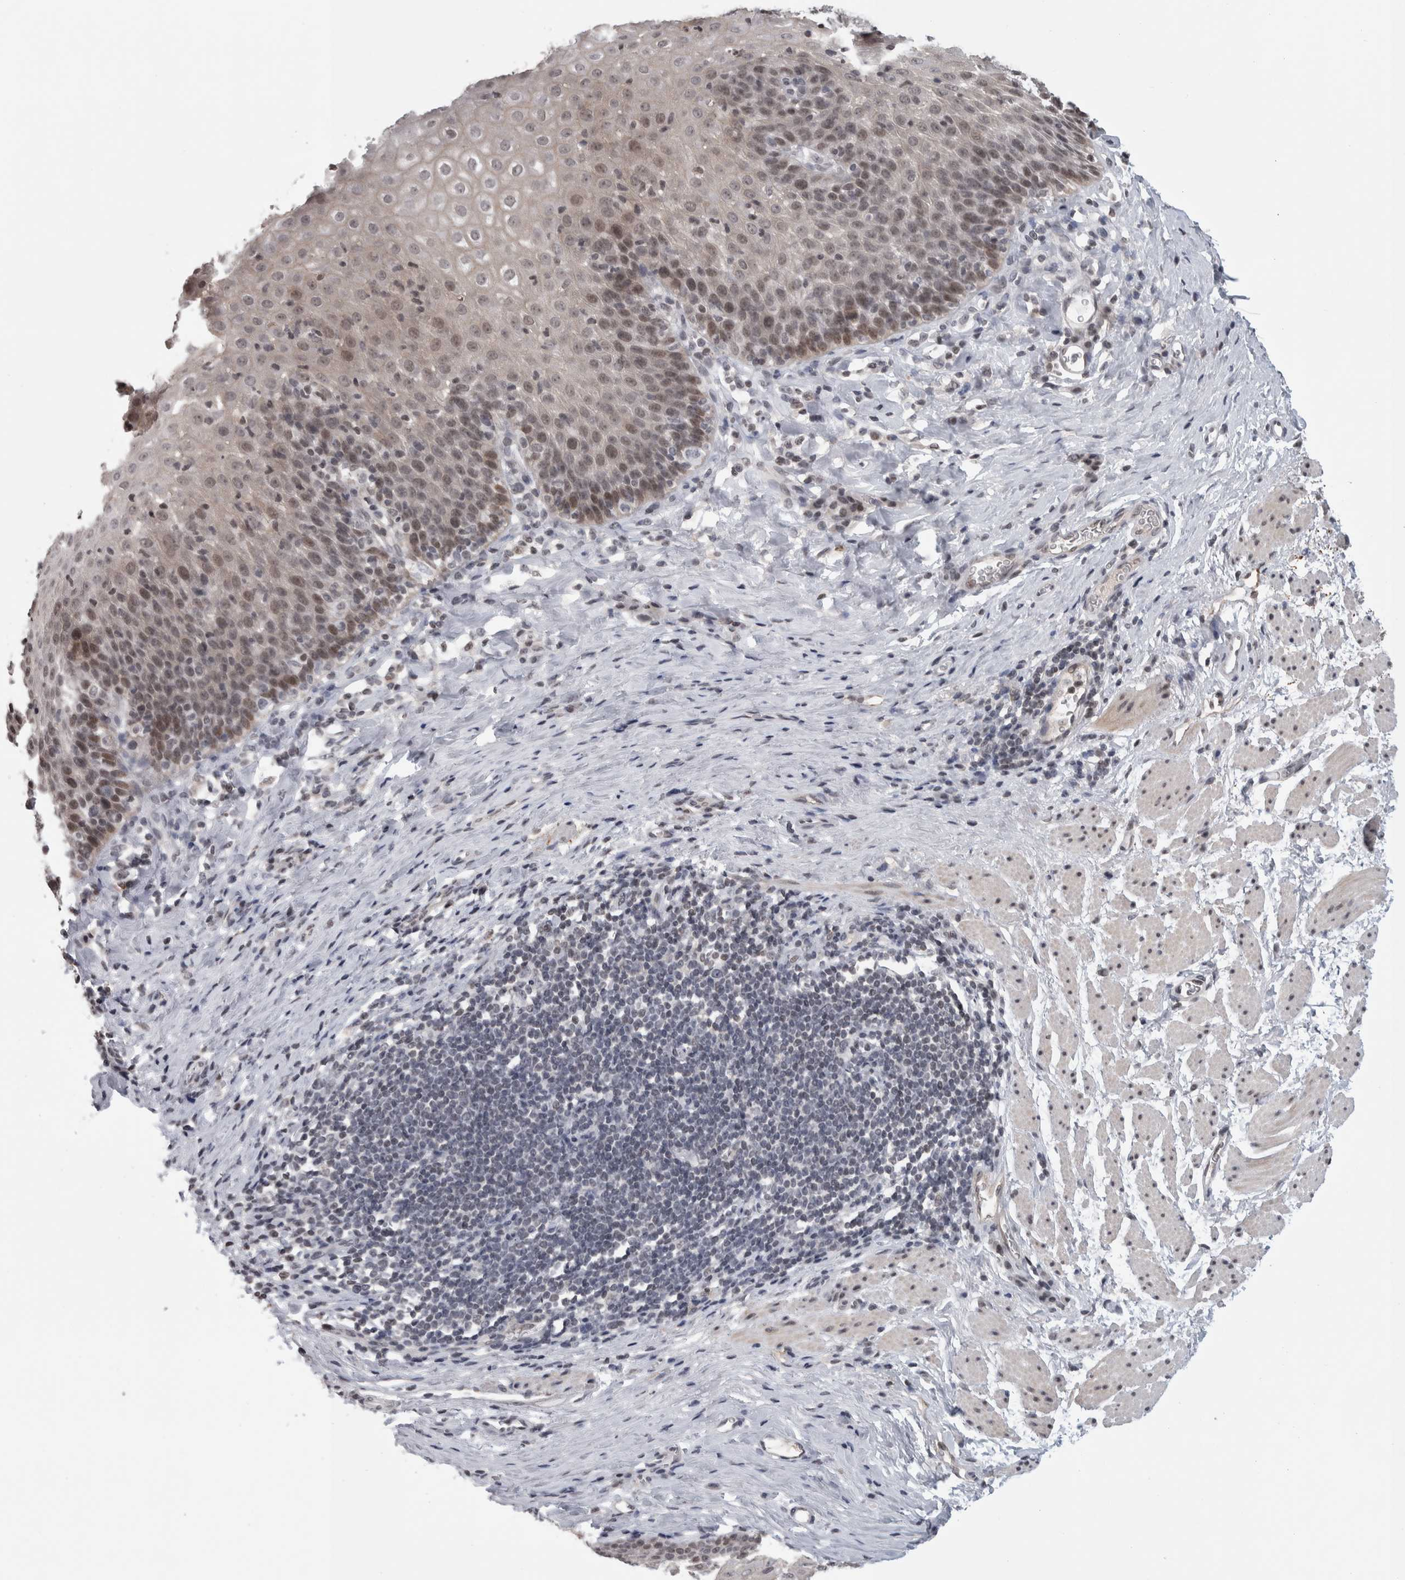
{"staining": {"intensity": "moderate", "quantity": "<25%", "location": "nuclear"}, "tissue": "esophagus", "cell_type": "Squamous epithelial cells", "image_type": "normal", "snomed": [{"axis": "morphology", "description": "Normal tissue, NOS"}, {"axis": "topography", "description": "Esophagus"}], "caption": "This micrograph demonstrates benign esophagus stained with immunohistochemistry to label a protein in brown. The nuclear of squamous epithelial cells show moderate positivity for the protein. Nuclei are counter-stained blue.", "gene": "ZSCAN21", "patient": {"sex": "female", "age": 61}}